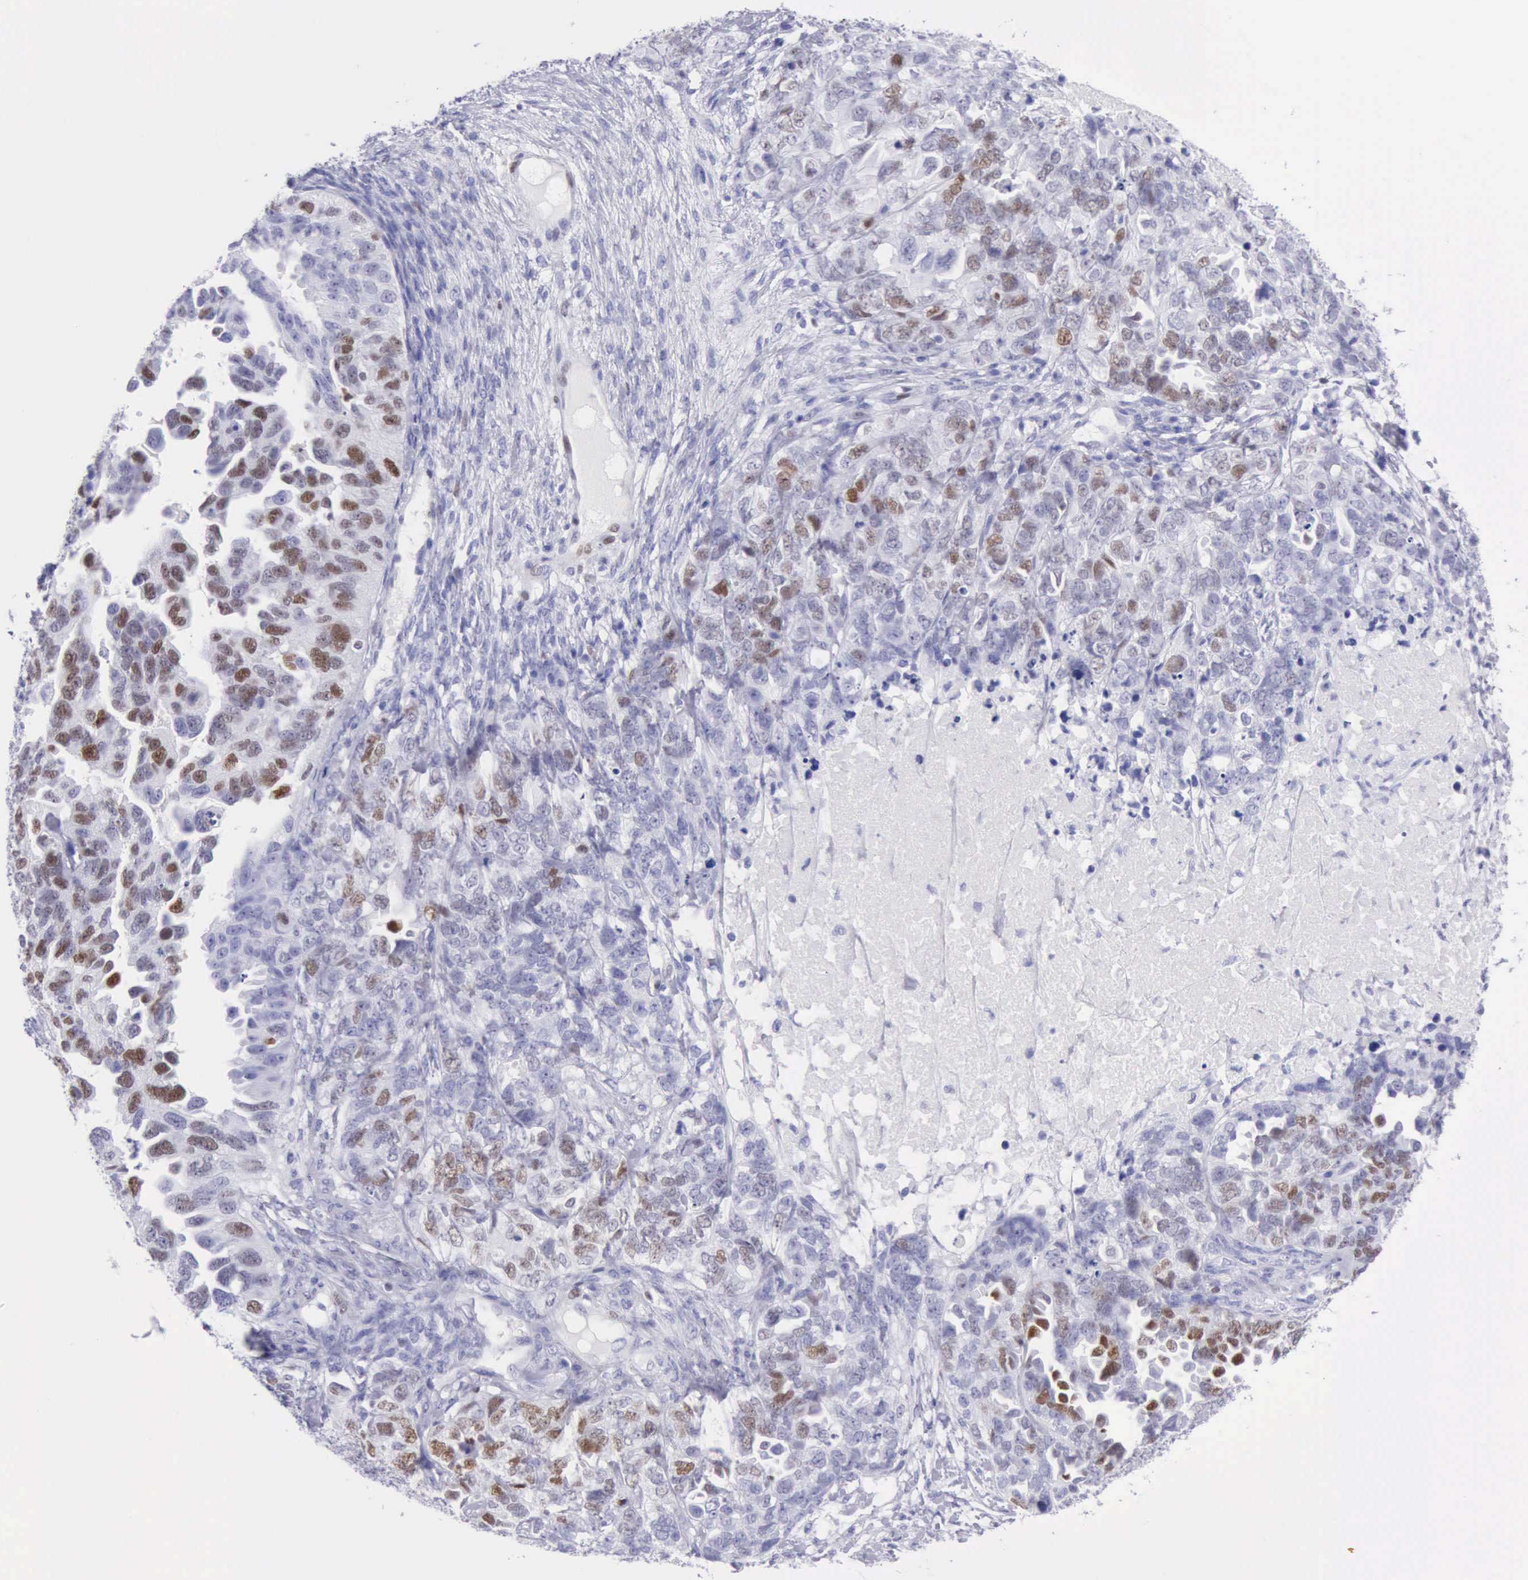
{"staining": {"intensity": "moderate", "quantity": "25%-75%", "location": "nuclear"}, "tissue": "ovarian cancer", "cell_type": "Tumor cells", "image_type": "cancer", "snomed": [{"axis": "morphology", "description": "Cystadenocarcinoma, serous, NOS"}, {"axis": "topography", "description": "Ovary"}], "caption": "A brown stain labels moderate nuclear staining of a protein in human ovarian serous cystadenocarcinoma tumor cells.", "gene": "MCM2", "patient": {"sex": "female", "age": 82}}